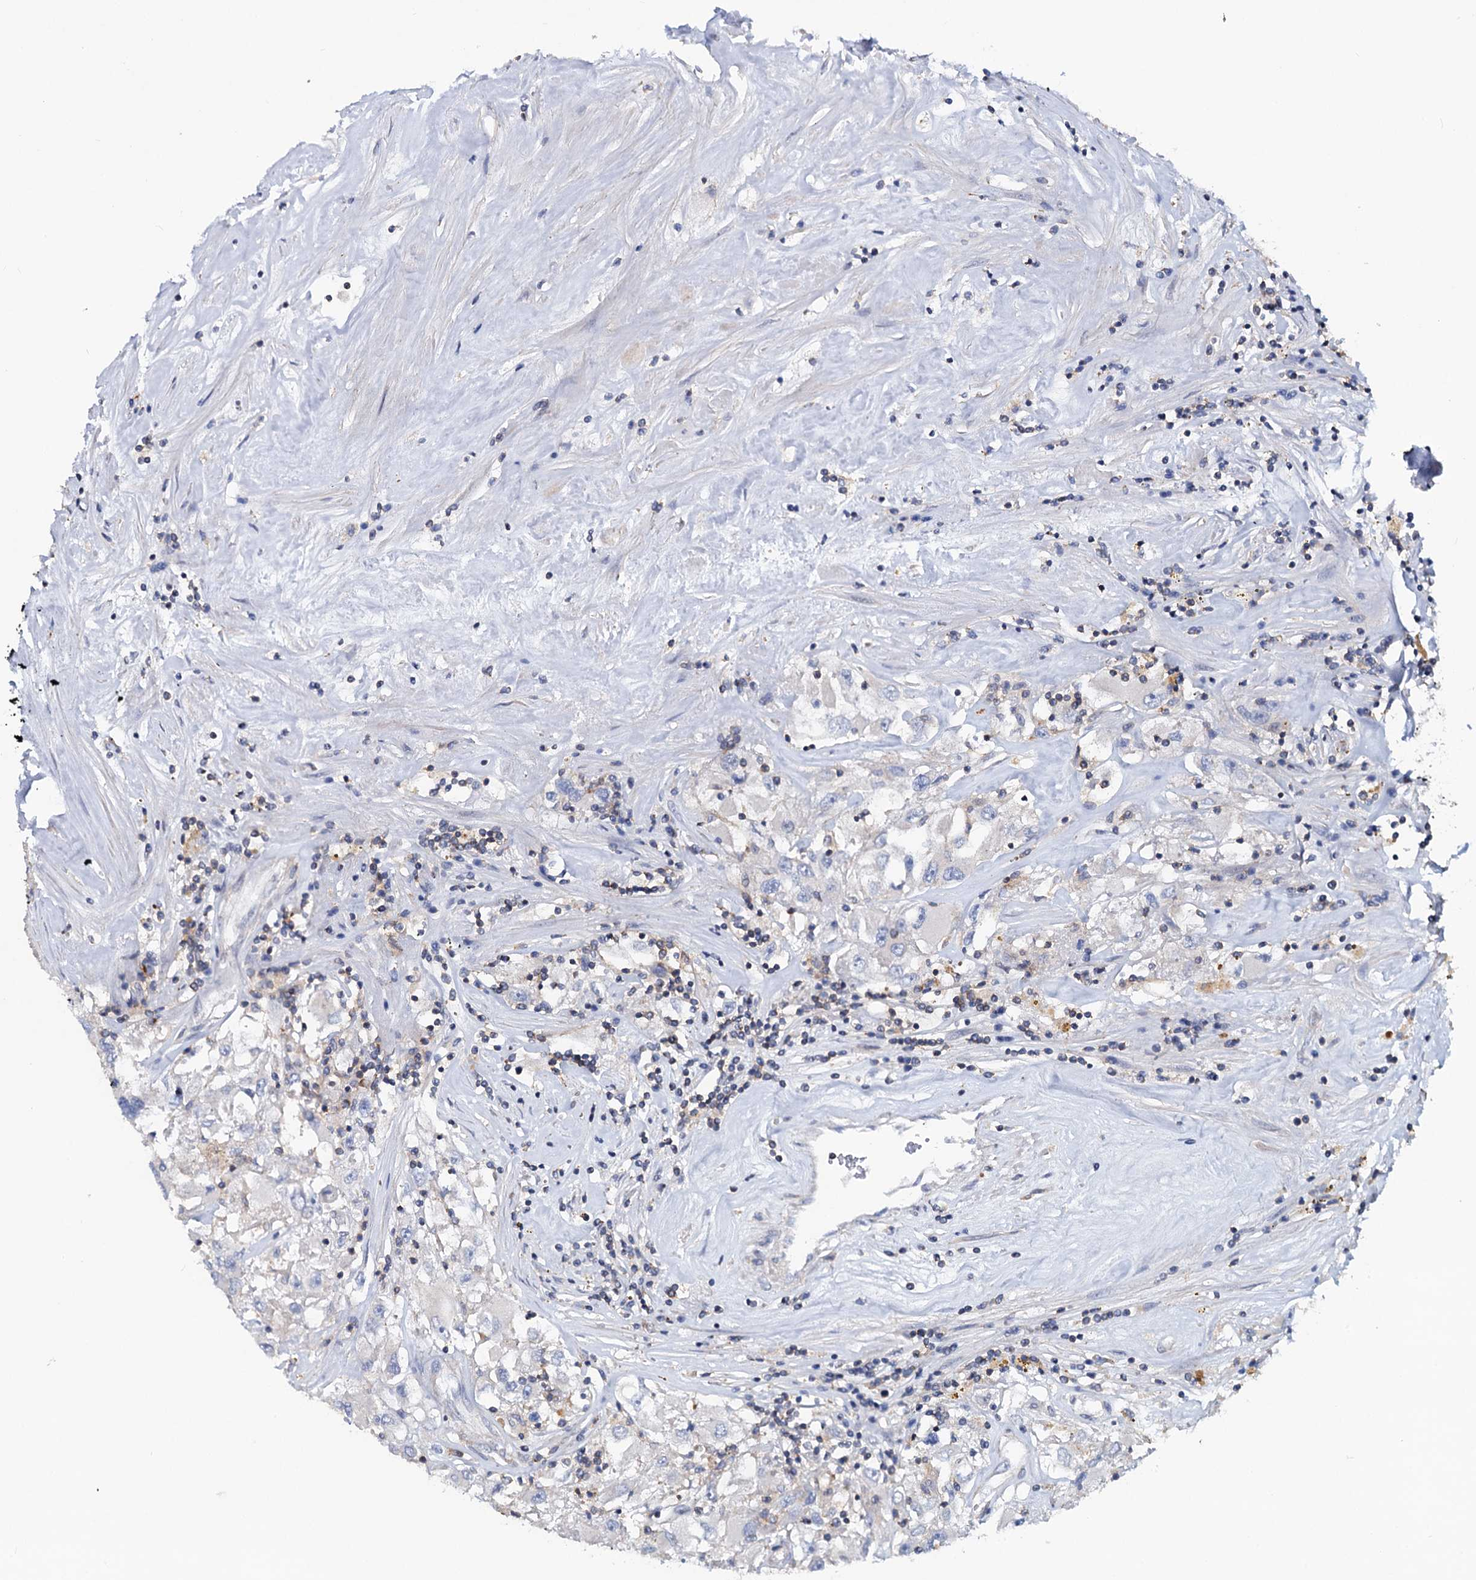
{"staining": {"intensity": "negative", "quantity": "none", "location": "none"}, "tissue": "renal cancer", "cell_type": "Tumor cells", "image_type": "cancer", "snomed": [{"axis": "morphology", "description": "Adenocarcinoma, NOS"}, {"axis": "topography", "description": "Kidney"}], "caption": "Protein analysis of renal adenocarcinoma reveals no significant positivity in tumor cells. Brightfield microscopy of immunohistochemistry stained with DAB (3,3'-diaminobenzidine) (brown) and hematoxylin (blue), captured at high magnification.", "gene": "LRCH4", "patient": {"sex": "female", "age": 52}}